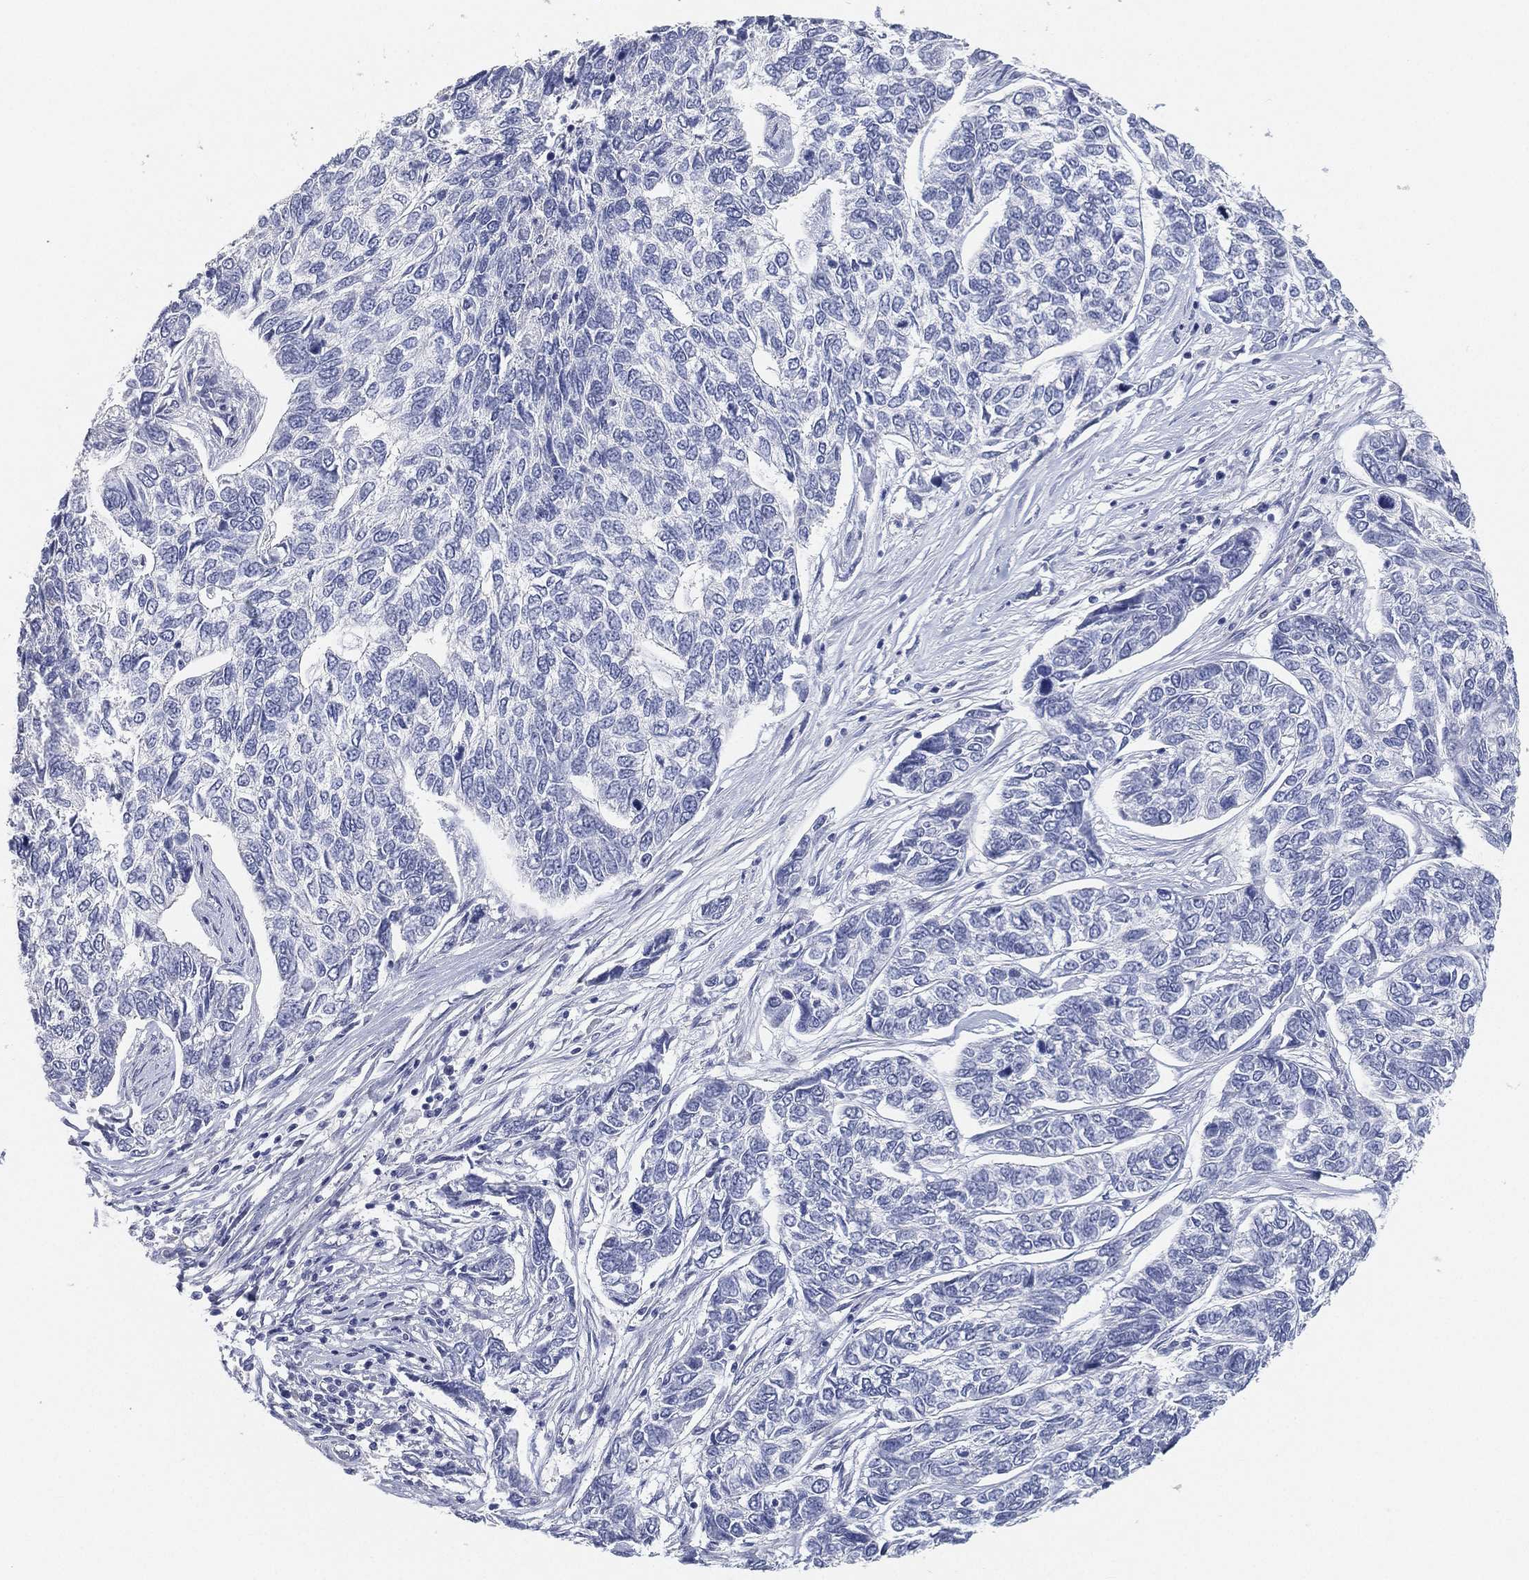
{"staining": {"intensity": "negative", "quantity": "none", "location": "none"}, "tissue": "skin cancer", "cell_type": "Tumor cells", "image_type": "cancer", "snomed": [{"axis": "morphology", "description": "Basal cell carcinoma"}, {"axis": "topography", "description": "Skin"}], "caption": "This photomicrograph is of skin basal cell carcinoma stained with immunohistochemistry (IHC) to label a protein in brown with the nuclei are counter-stained blue. There is no expression in tumor cells.", "gene": "FAM187B", "patient": {"sex": "female", "age": 65}}